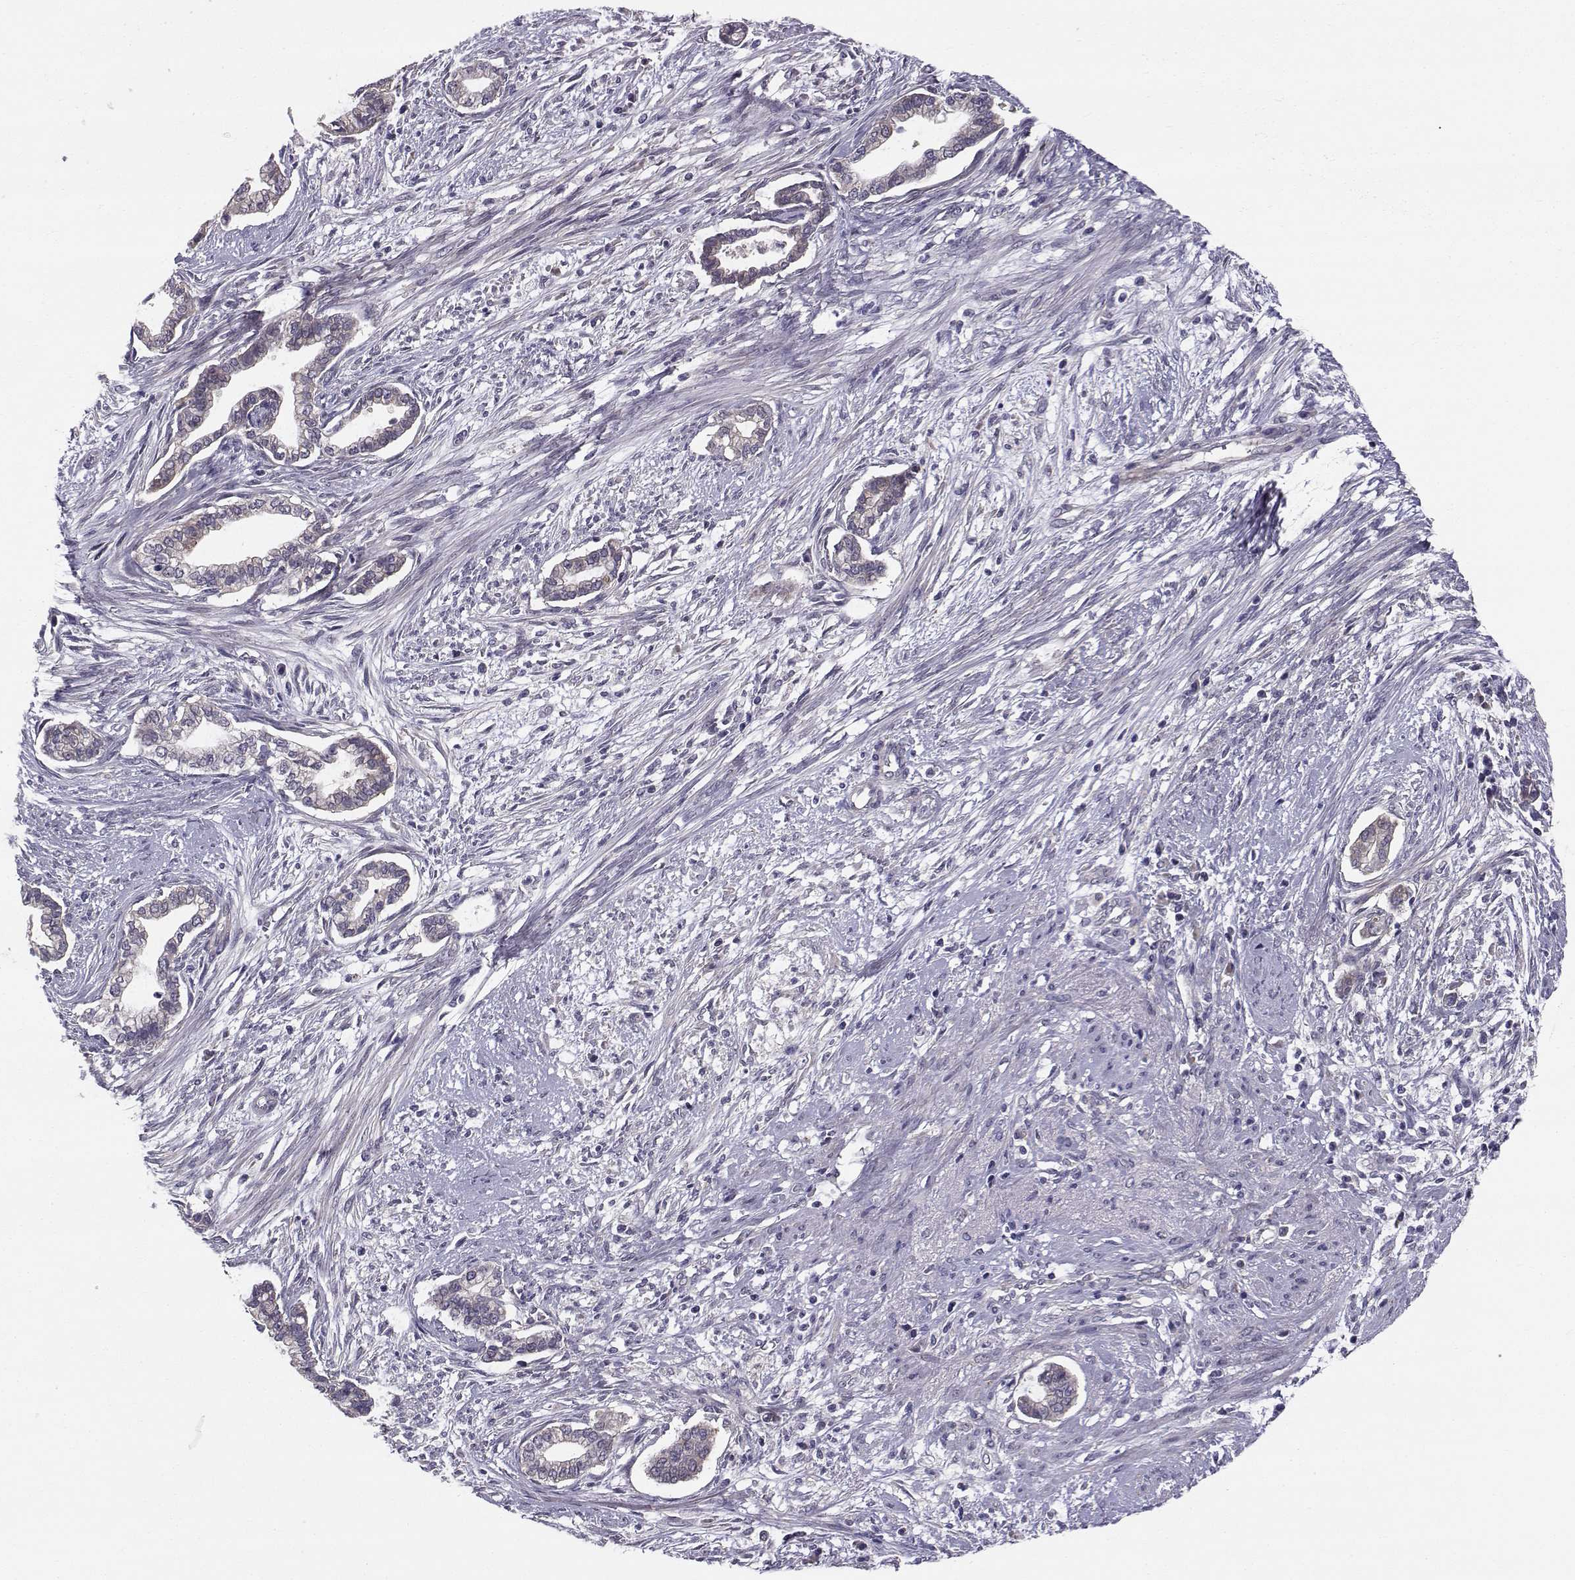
{"staining": {"intensity": "weak", "quantity": ">75%", "location": "cytoplasmic/membranous"}, "tissue": "cervical cancer", "cell_type": "Tumor cells", "image_type": "cancer", "snomed": [{"axis": "morphology", "description": "Adenocarcinoma, NOS"}, {"axis": "topography", "description": "Cervix"}], "caption": "Cervical cancer (adenocarcinoma) stained with IHC shows weak cytoplasmic/membranous staining in about >75% of tumor cells.", "gene": "PEX5L", "patient": {"sex": "female", "age": 62}}